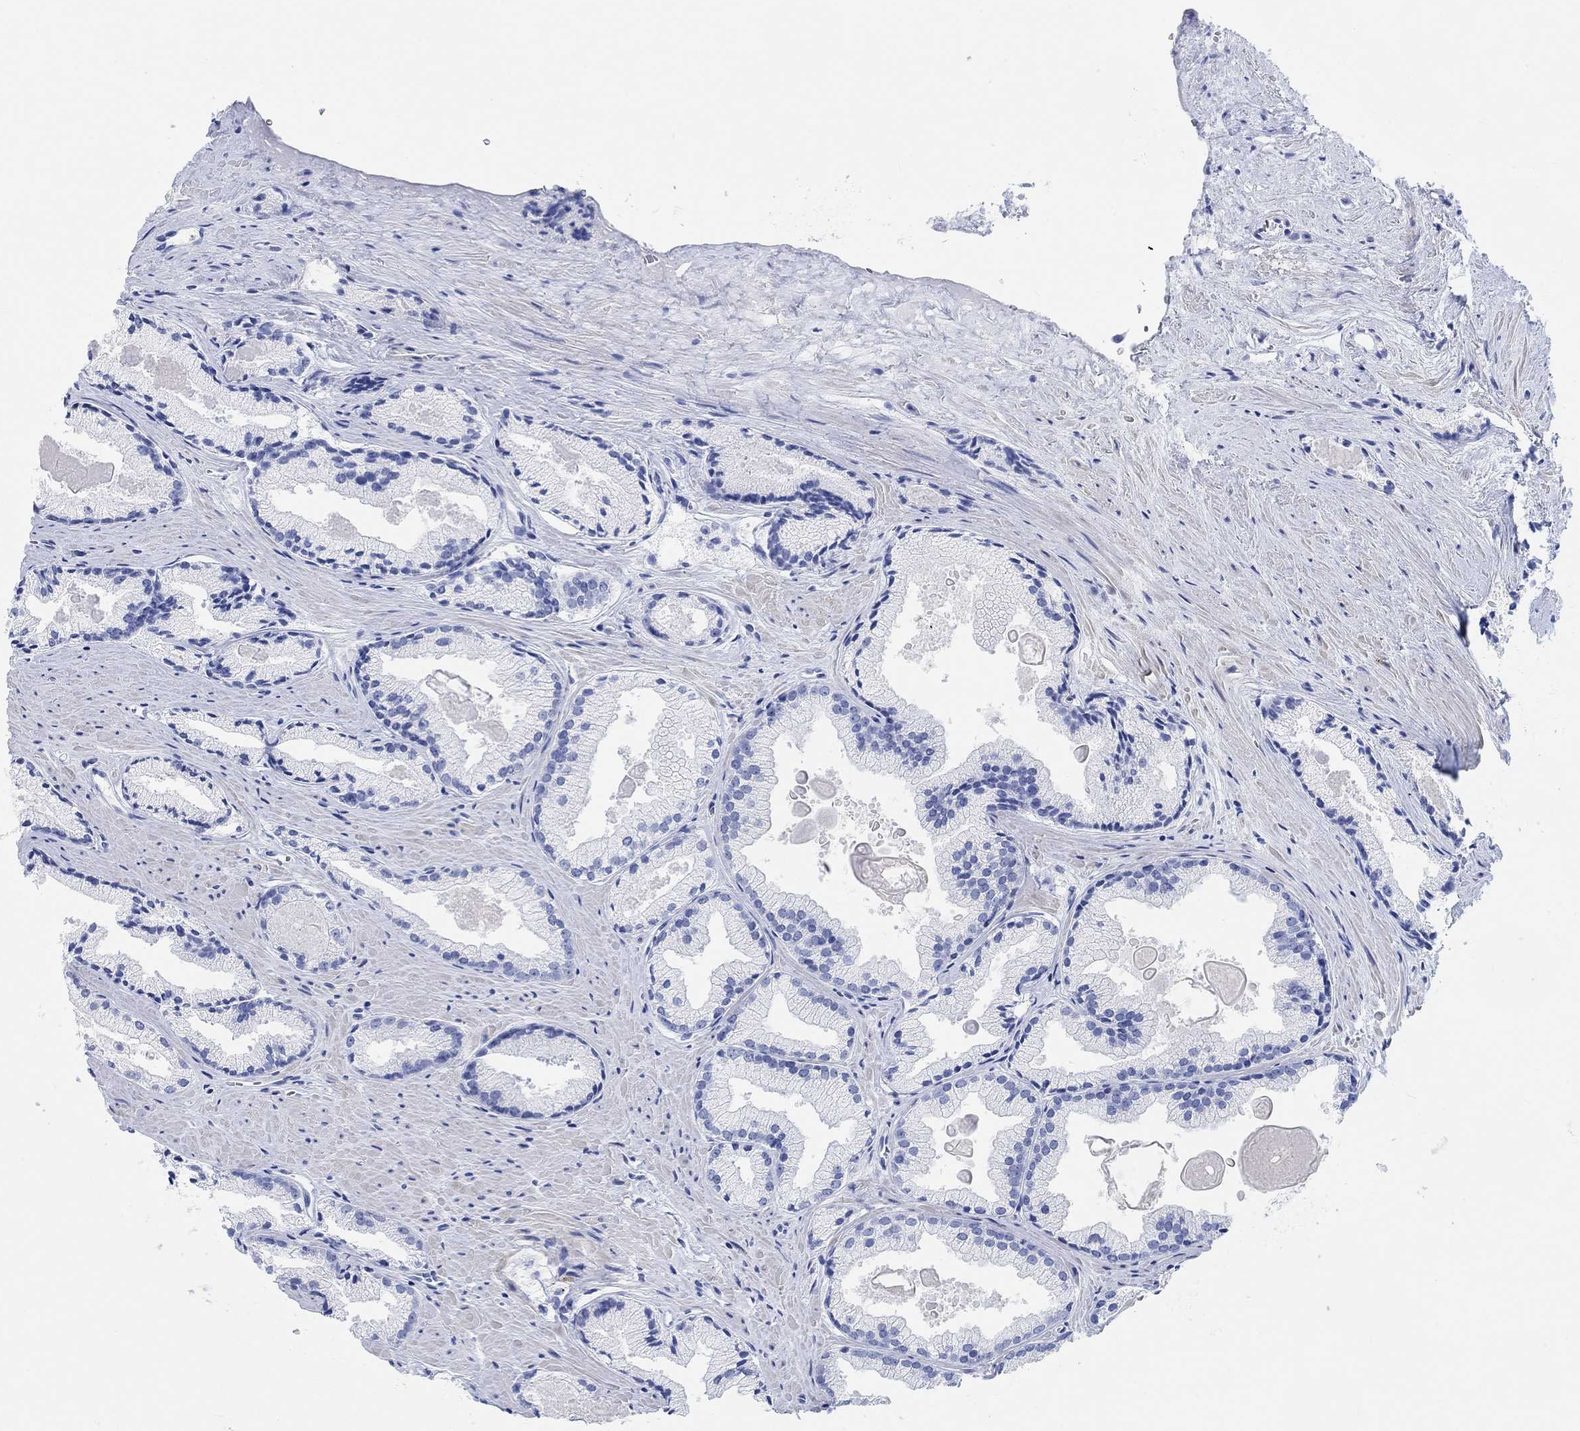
{"staining": {"intensity": "negative", "quantity": "none", "location": "none"}, "tissue": "prostate cancer", "cell_type": "Tumor cells", "image_type": "cancer", "snomed": [{"axis": "morphology", "description": "Adenocarcinoma, NOS"}, {"axis": "morphology", "description": "Adenocarcinoma, High grade"}, {"axis": "topography", "description": "Prostate"}], "caption": "IHC of prostate high-grade adenocarcinoma shows no expression in tumor cells. (DAB (3,3'-diaminobenzidine) immunohistochemistry visualized using brightfield microscopy, high magnification).", "gene": "ANKRD33", "patient": {"sex": "male", "age": 70}}